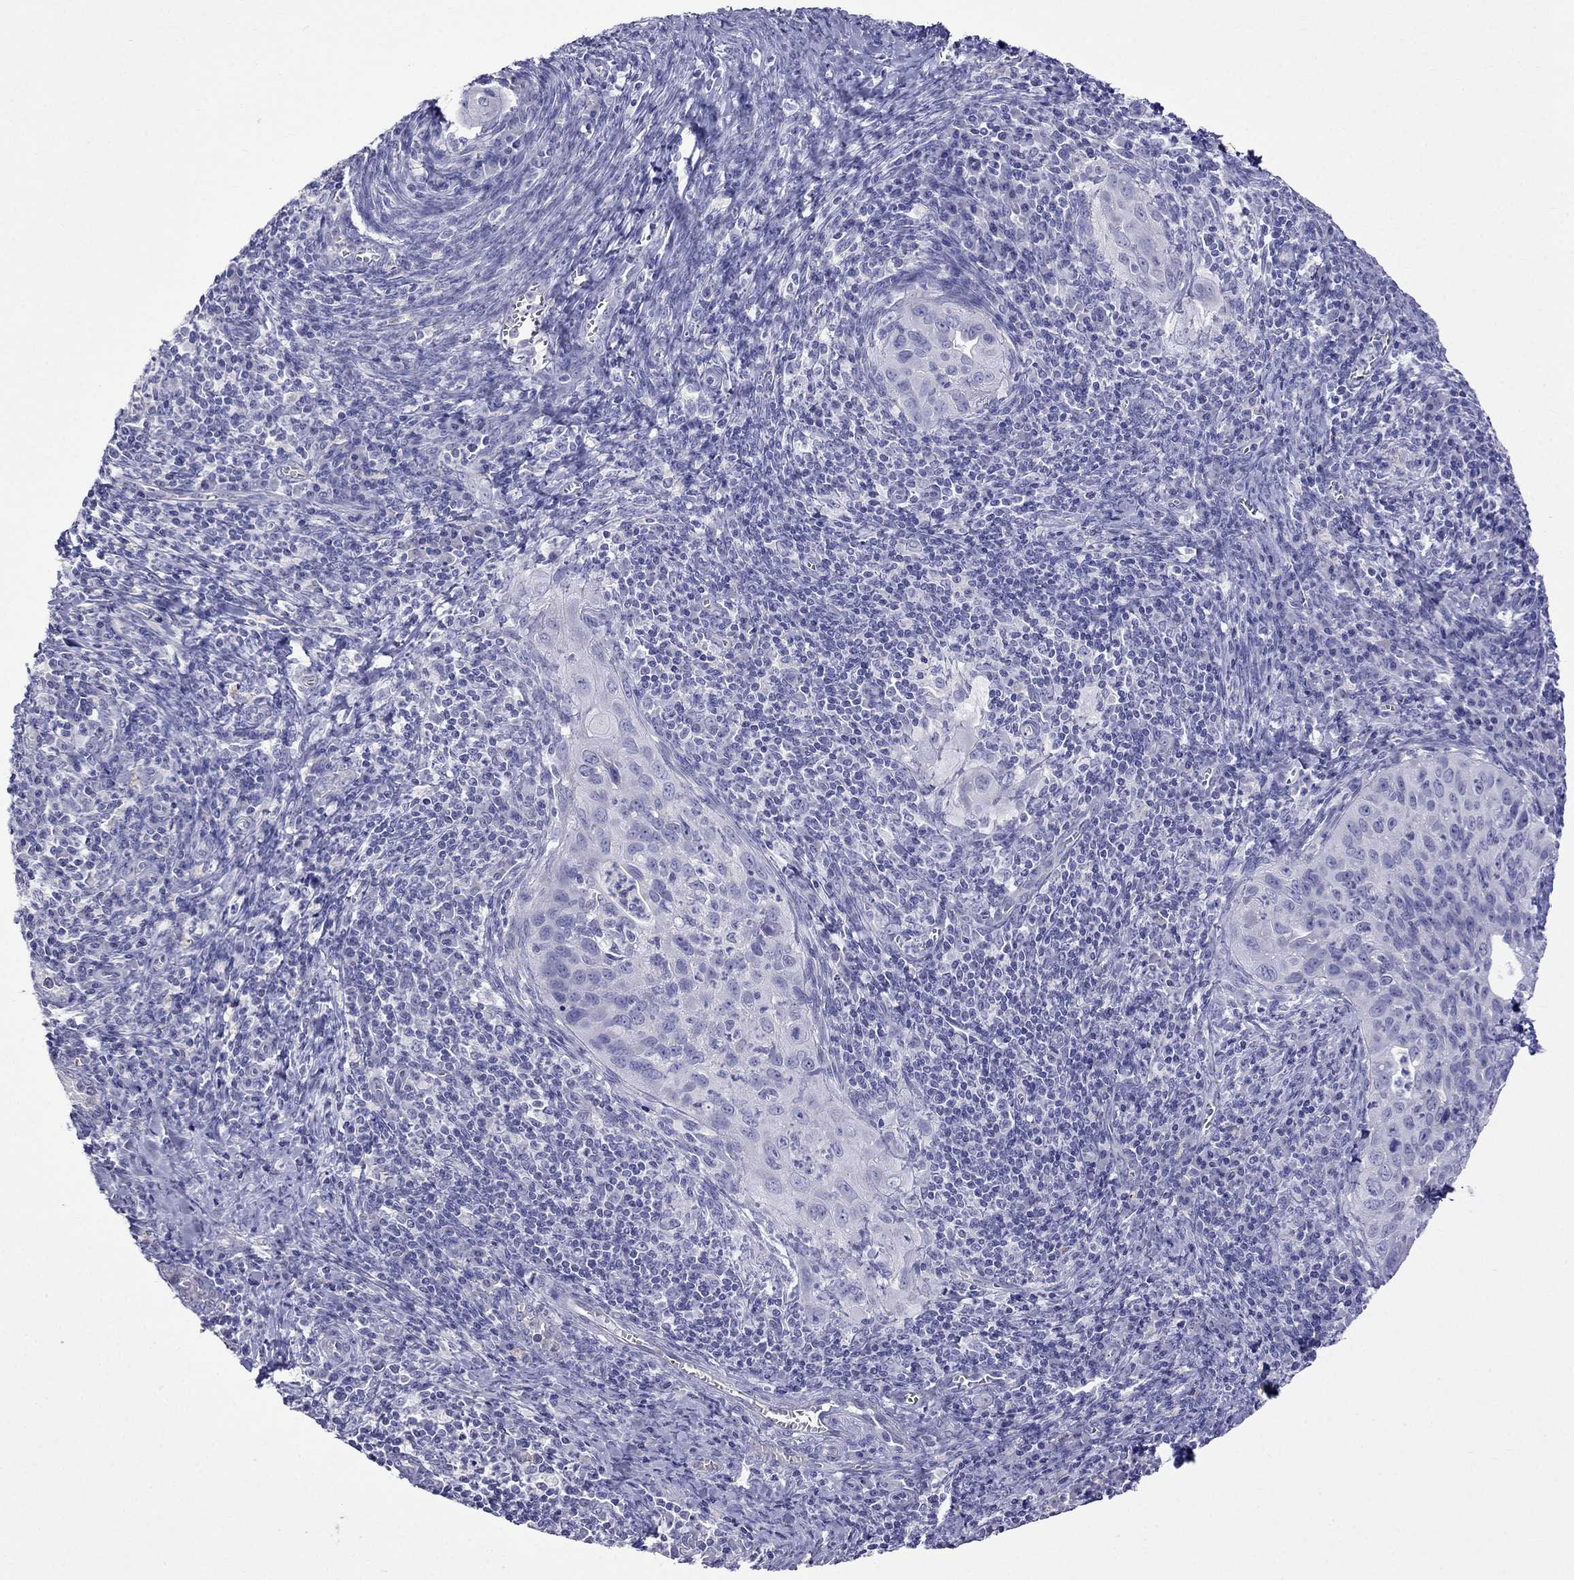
{"staining": {"intensity": "negative", "quantity": "none", "location": "none"}, "tissue": "cervical cancer", "cell_type": "Tumor cells", "image_type": "cancer", "snomed": [{"axis": "morphology", "description": "Squamous cell carcinoma, NOS"}, {"axis": "topography", "description": "Cervix"}], "caption": "Tumor cells are negative for brown protein staining in cervical squamous cell carcinoma.", "gene": "TDRD1", "patient": {"sex": "female", "age": 26}}